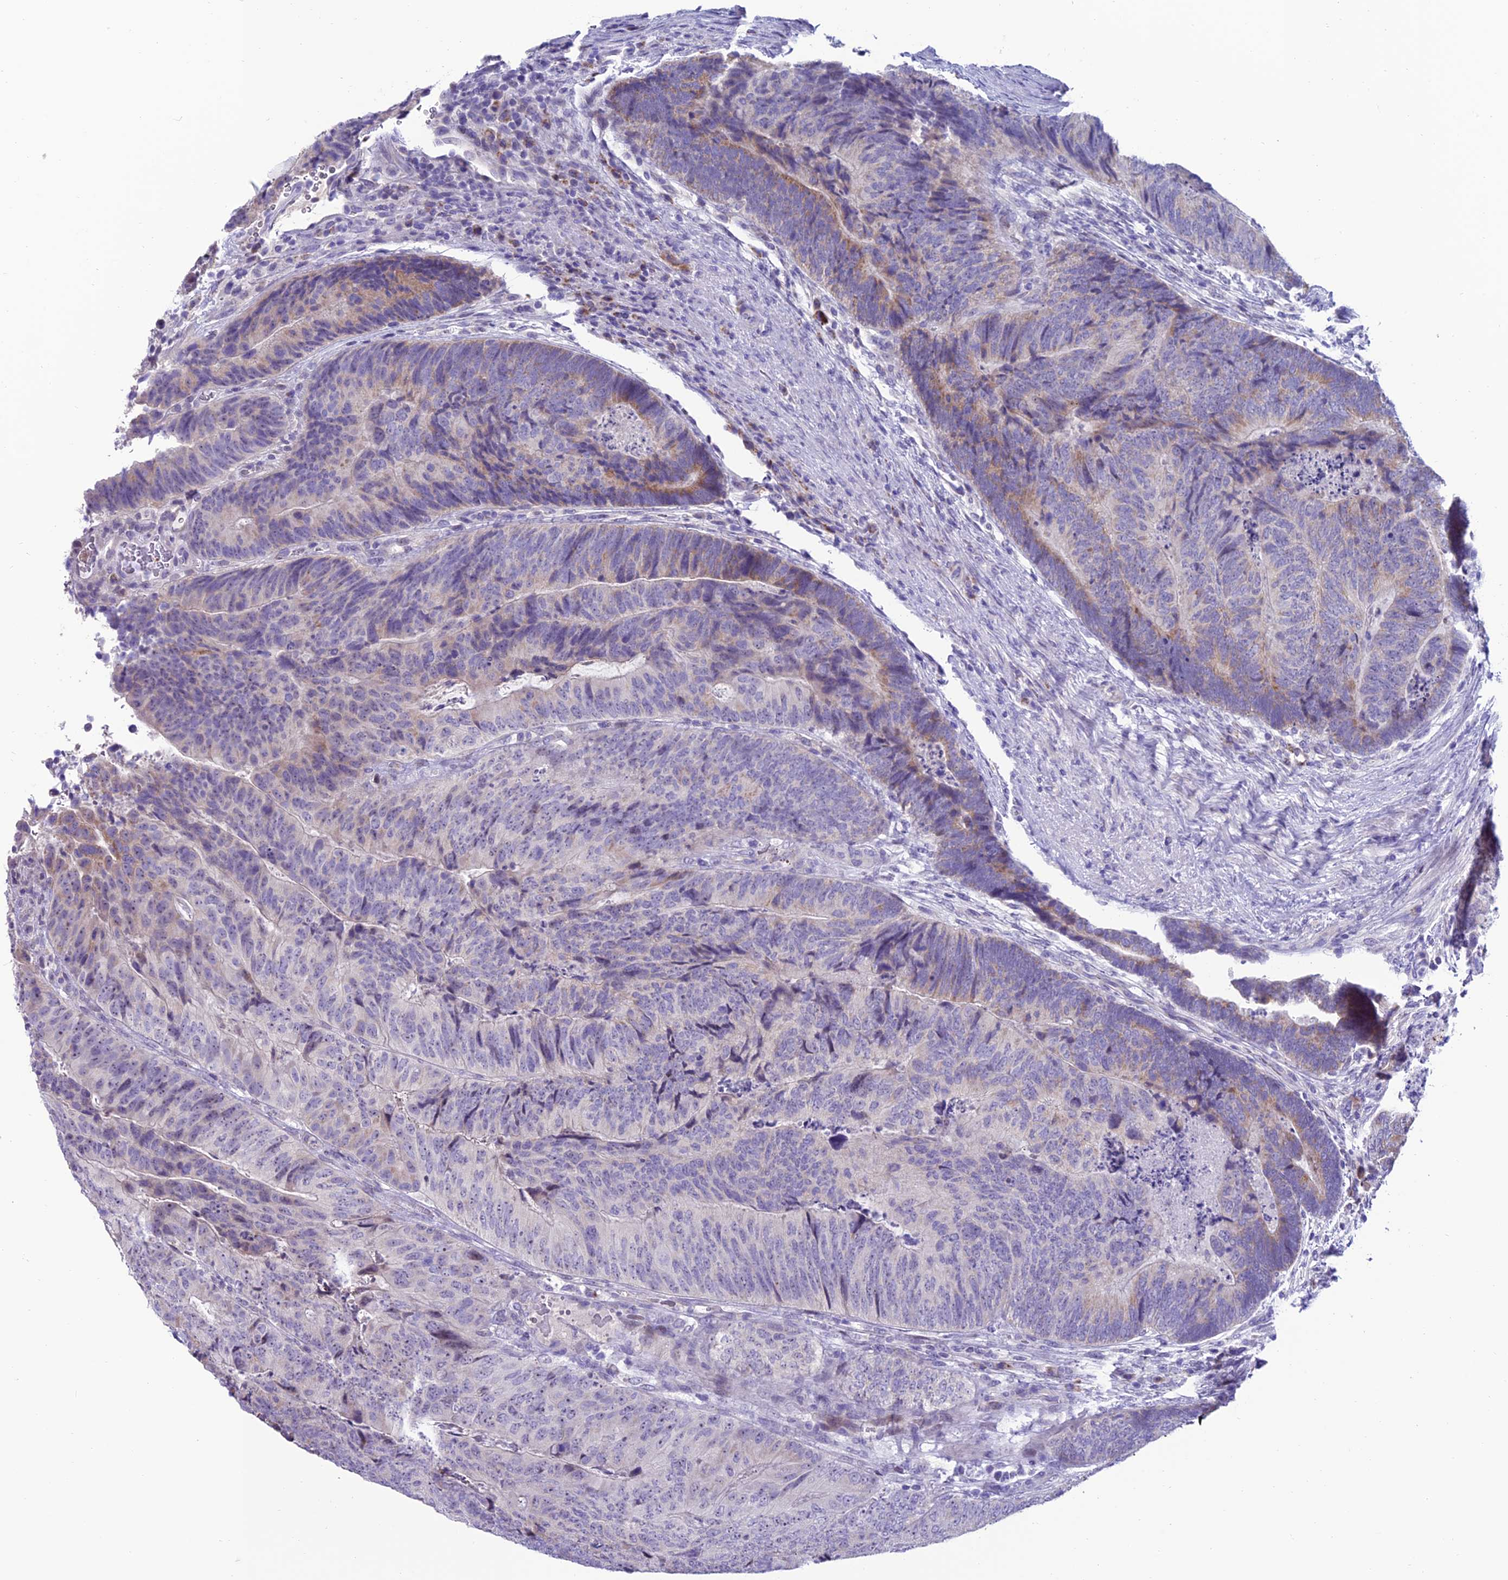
{"staining": {"intensity": "moderate", "quantity": "<25%", "location": "cytoplasmic/membranous"}, "tissue": "colorectal cancer", "cell_type": "Tumor cells", "image_type": "cancer", "snomed": [{"axis": "morphology", "description": "Adenocarcinoma, NOS"}, {"axis": "topography", "description": "Colon"}], "caption": "A high-resolution photomicrograph shows immunohistochemistry staining of adenocarcinoma (colorectal), which demonstrates moderate cytoplasmic/membranous staining in approximately <25% of tumor cells.", "gene": "SLC10A1", "patient": {"sex": "female", "age": 67}}